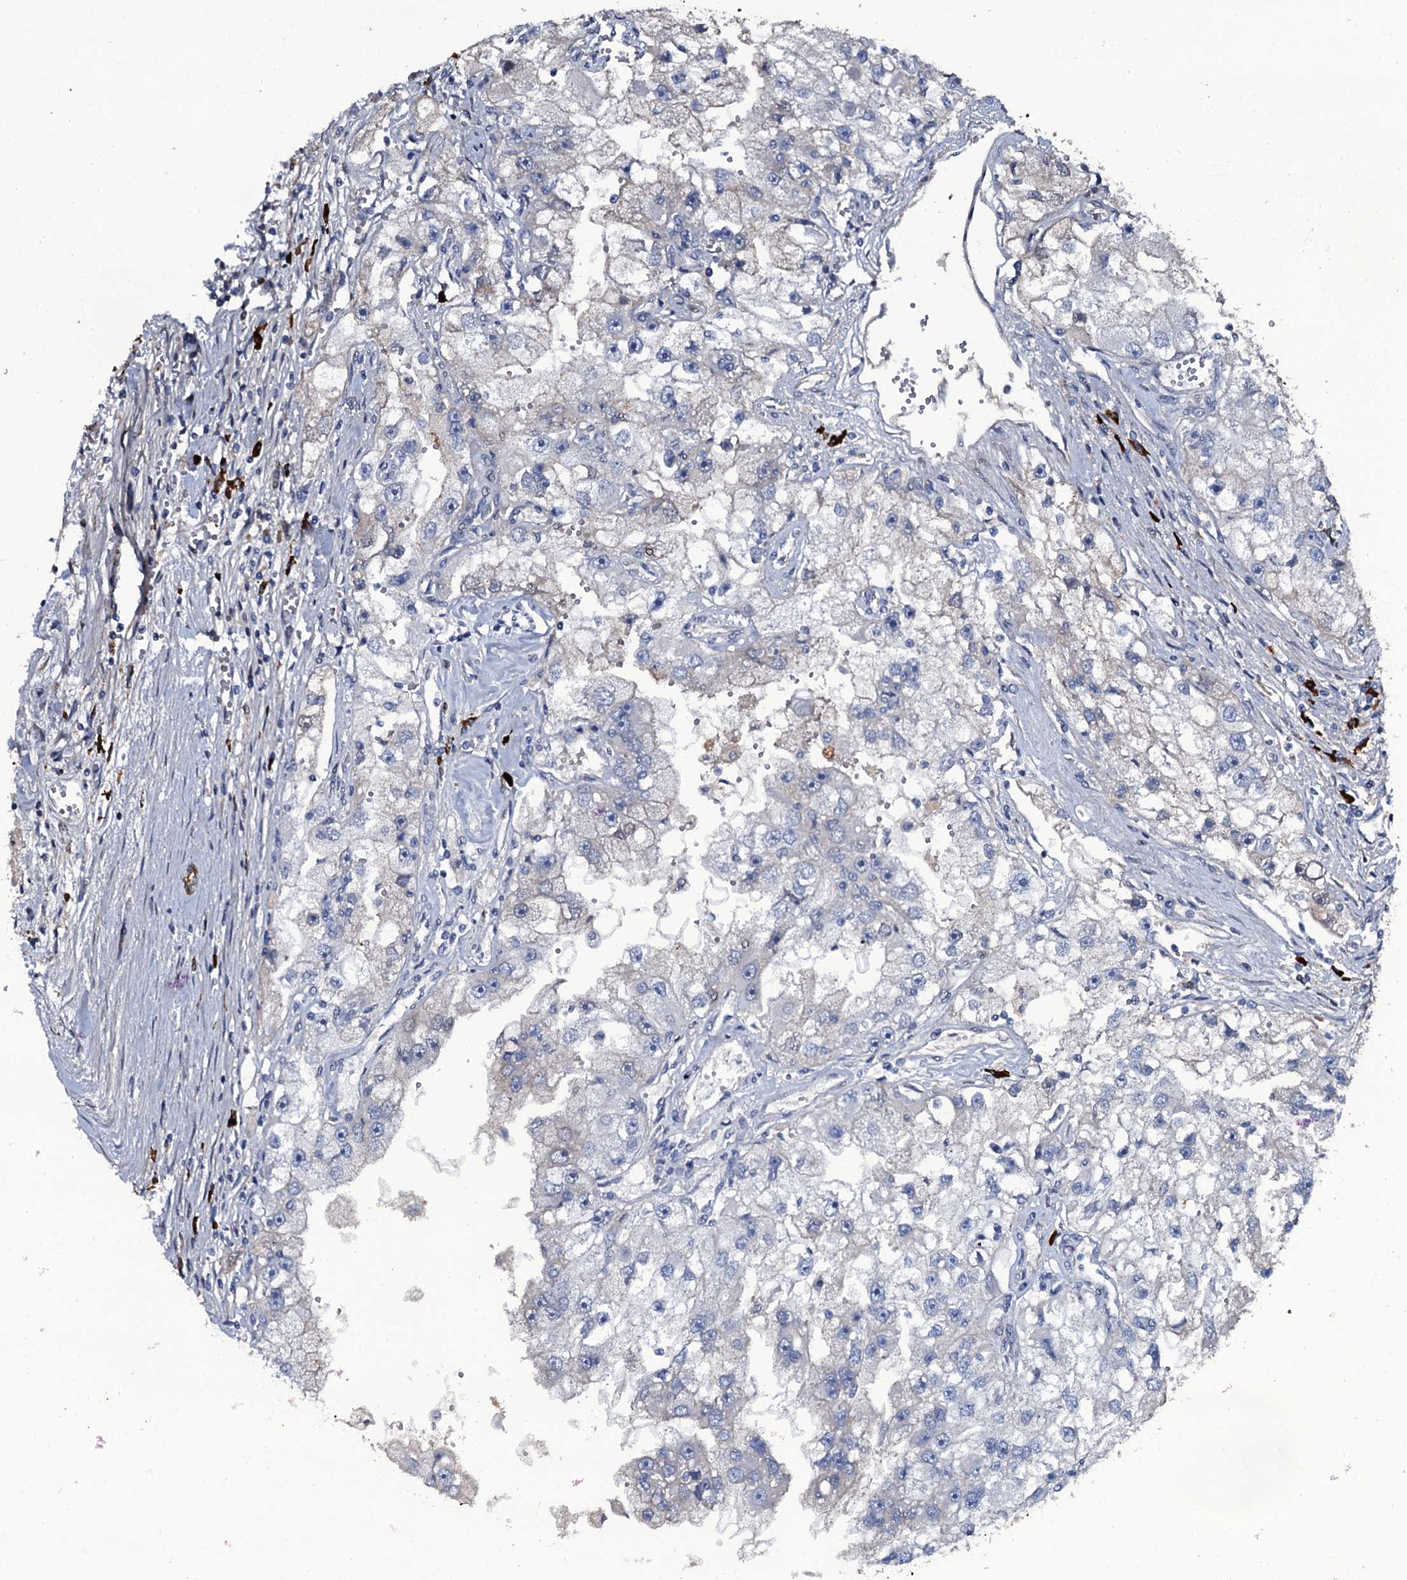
{"staining": {"intensity": "negative", "quantity": "none", "location": "none"}, "tissue": "renal cancer", "cell_type": "Tumor cells", "image_type": "cancer", "snomed": [{"axis": "morphology", "description": "Adenocarcinoma, NOS"}, {"axis": "topography", "description": "Kidney"}], "caption": "Tumor cells show no significant protein positivity in adenocarcinoma (renal).", "gene": "LYG2", "patient": {"sex": "male", "age": 63}}